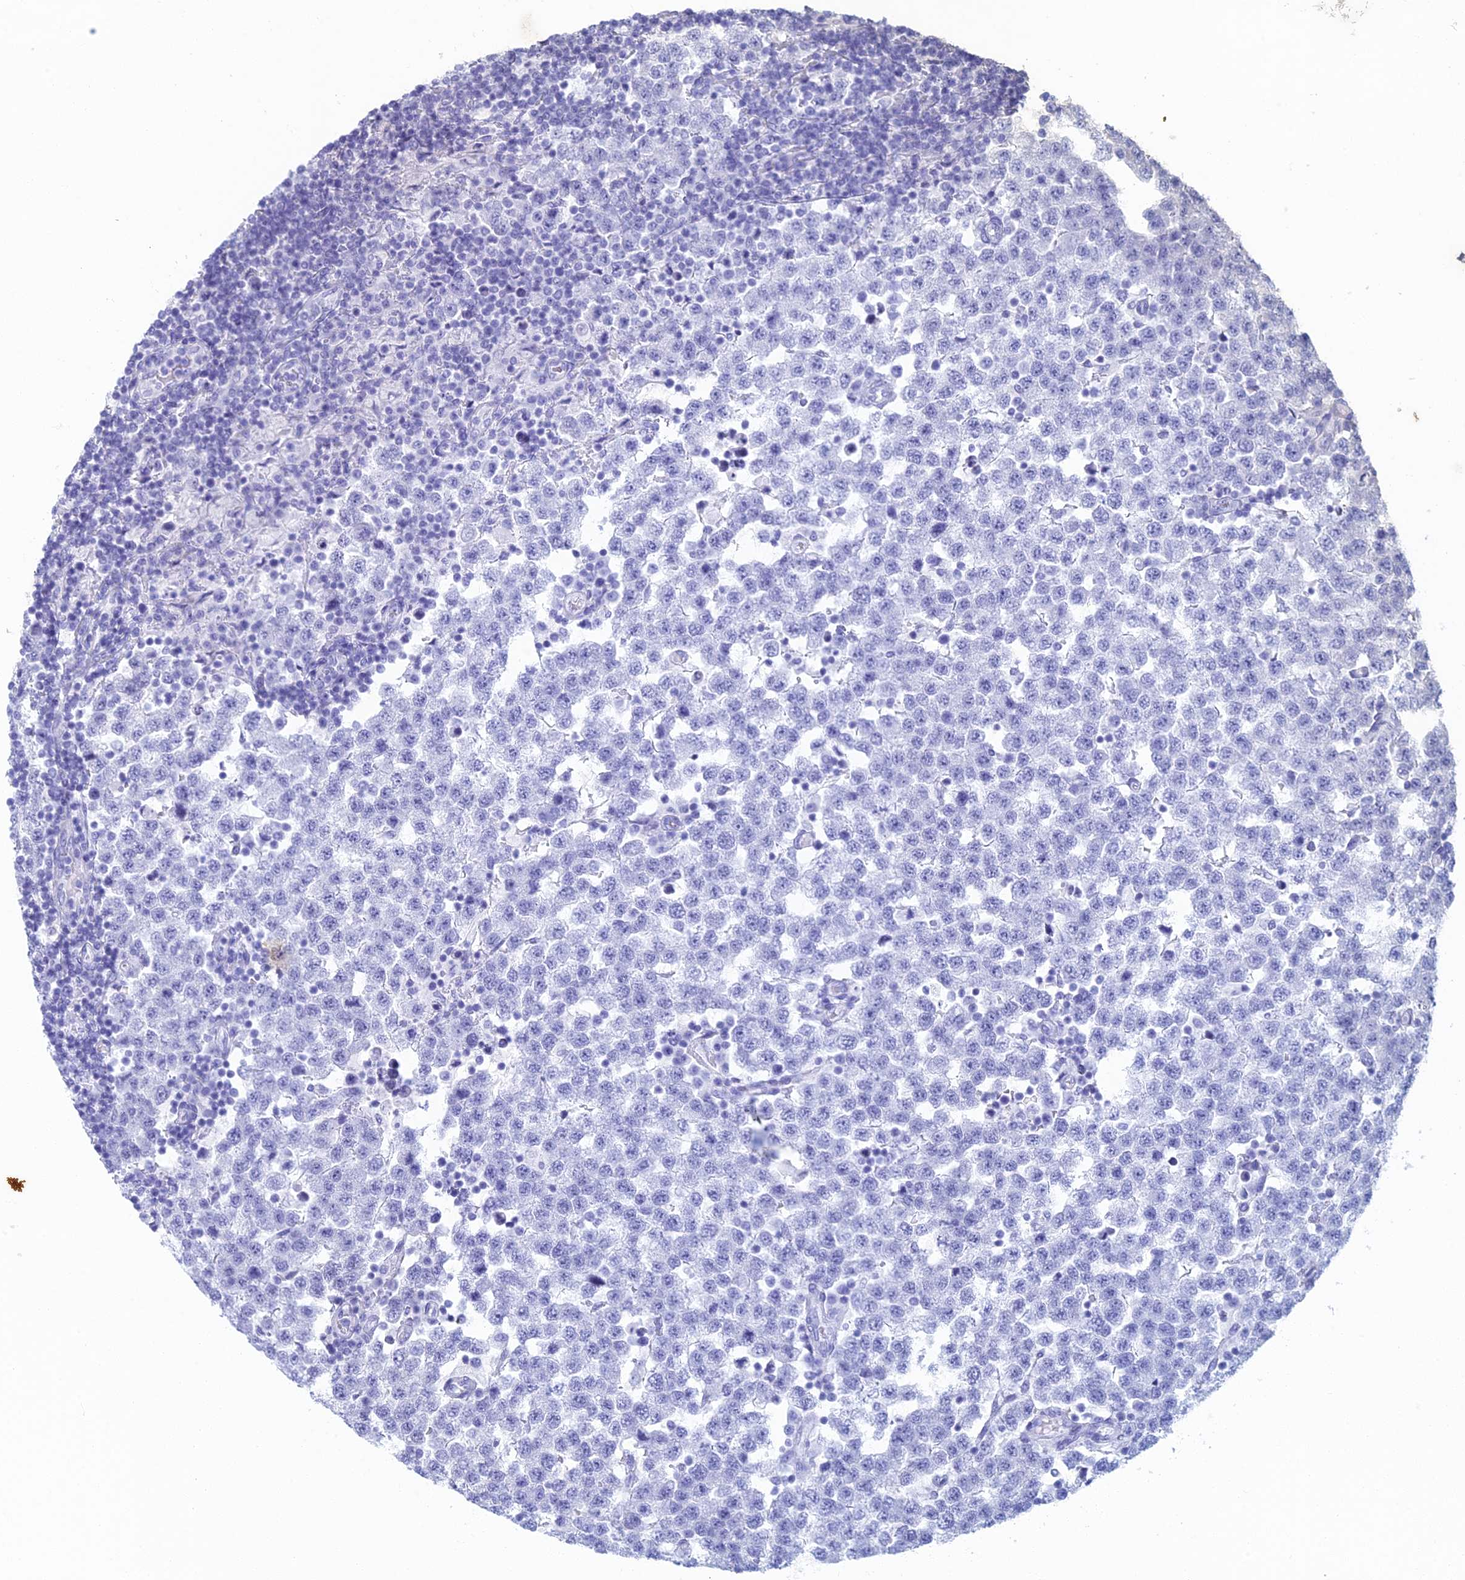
{"staining": {"intensity": "negative", "quantity": "none", "location": "none"}, "tissue": "testis cancer", "cell_type": "Tumor cells", "image_type": "cancer", "snomed": [{"axis": "morphology", "description": "Seminoma, NOS"}, {"axis": "topography", "description": "Testis"}], "caption": "A histopathology image of testis cancer stained for a protein exhibits no brown staining in tumor cells. (IHC, brightfield microscopy, high magnification).", "gene": "FERD3L", "patient": {"sex": "male", "age": 34}}